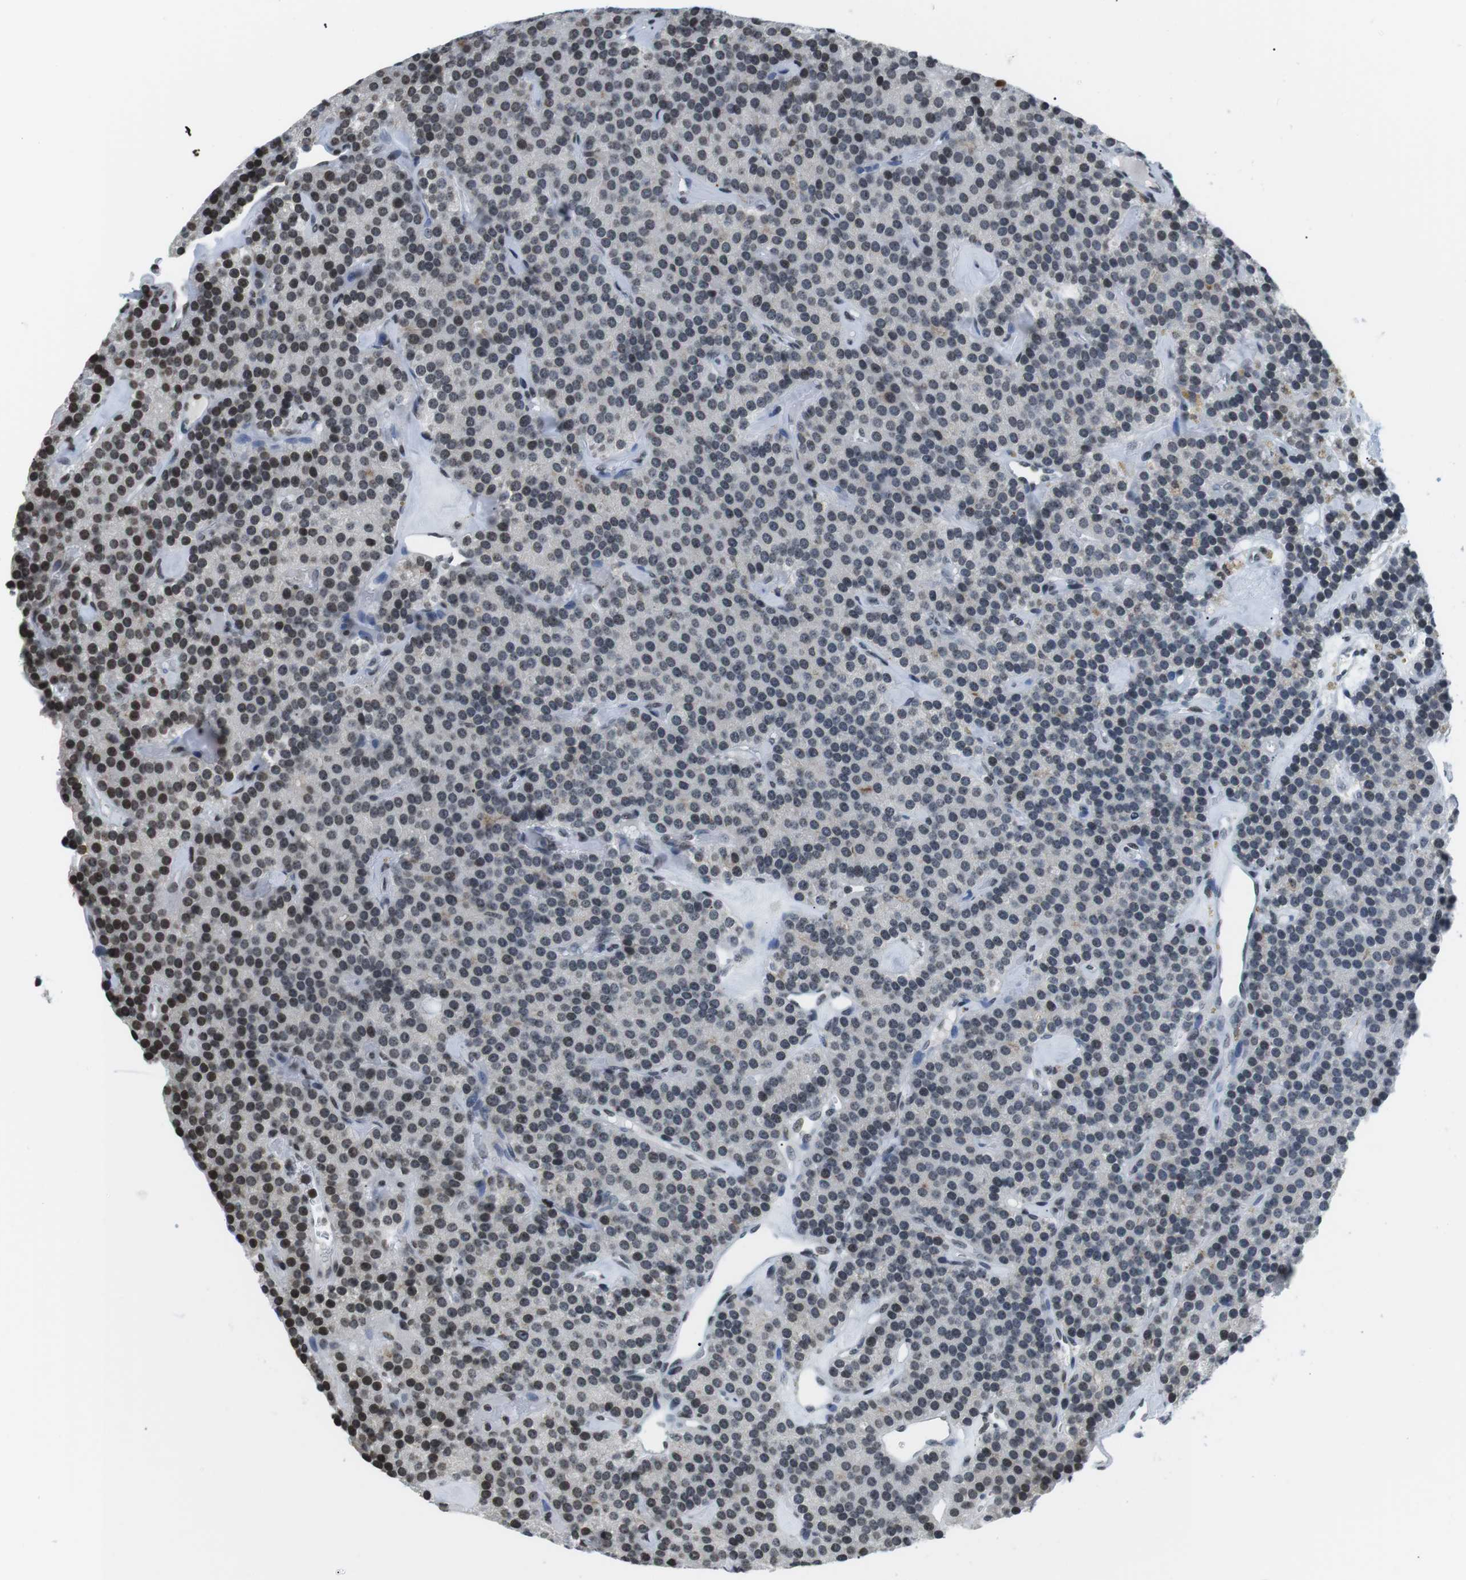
{"staining": {"intensity": "moderate", "quantity": "<25%", "location": "nuclear"}, "tissue": "parathyroid gland", "cell_type": "Glandular cells", "image_type": "normal", "snomed": [{"axis": "morphology", "description": "Normal tissue, NOS"}, {"axis": "morphology", "description": "Adenoma, NOS"}, {"axis": "topography", "description": "Parathyroid gland"}], "caption": "A brown stain highlights moderate nuclear staining of a protein in glandular cells of unremarkable parathyroid gland. (IHC, brightfield microscopy, high magnification).", "gene": "E2F2", "patient": {"sex": "female", "age": 86}}